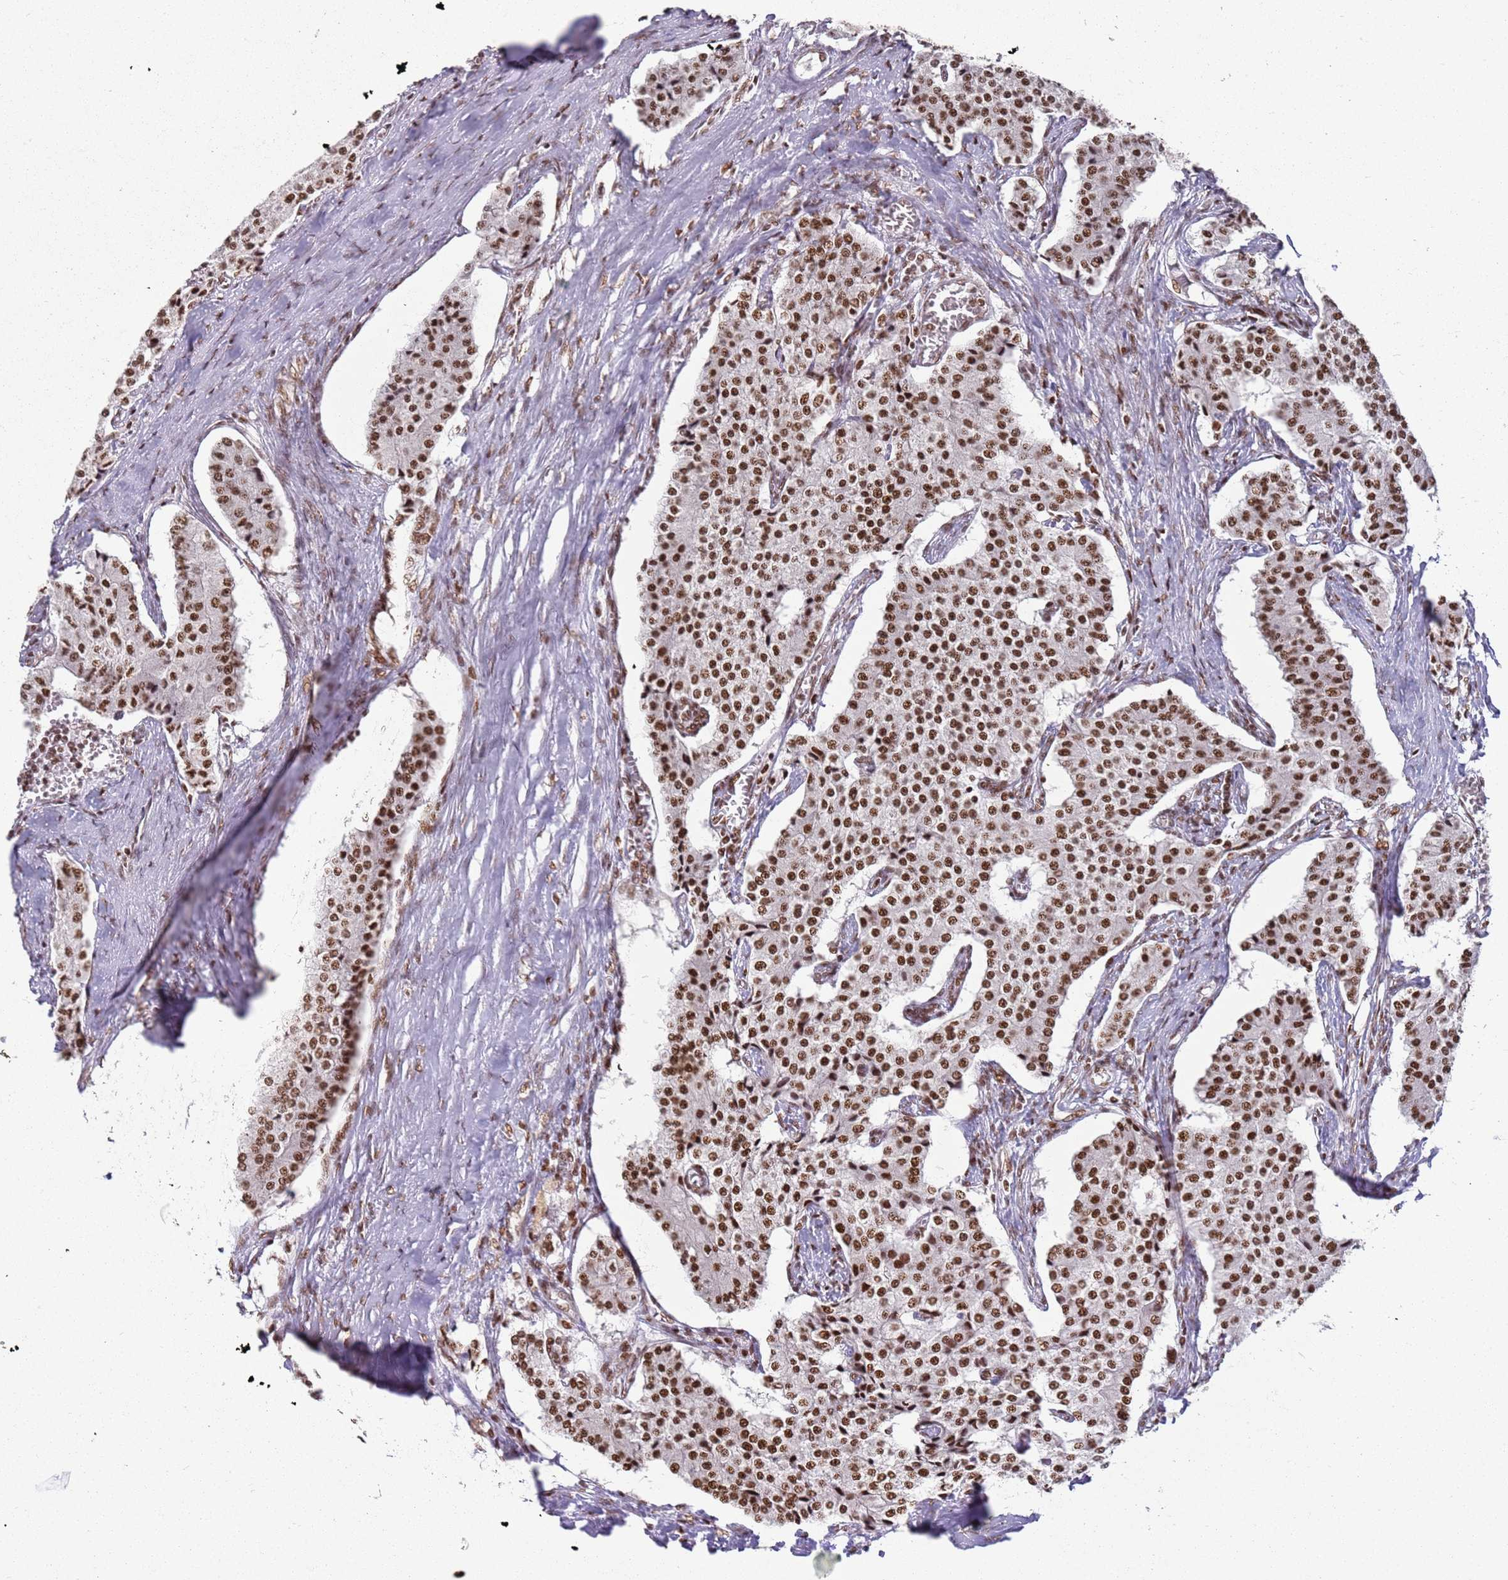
{"staining": {"intensity": "moderate", "quantity": ">75%", "location": "nuclear"}, "tissue": "carcinoid", "cell_type": "Tumor cells", "image_type": "cancer", "snomed": [{"axis": "morphology", "description": "Carcinoid, malignant, NOS"}, {"axis": "topography", "description": "Colon"}], "caption": "Malignant carcinoid stained for a protein demonstrates moderate nuclear positivity in tumor cells. Nuclei are stained in blue.", "gene": "TENT4A", "patient": {"sex": "female", "age": 52}}